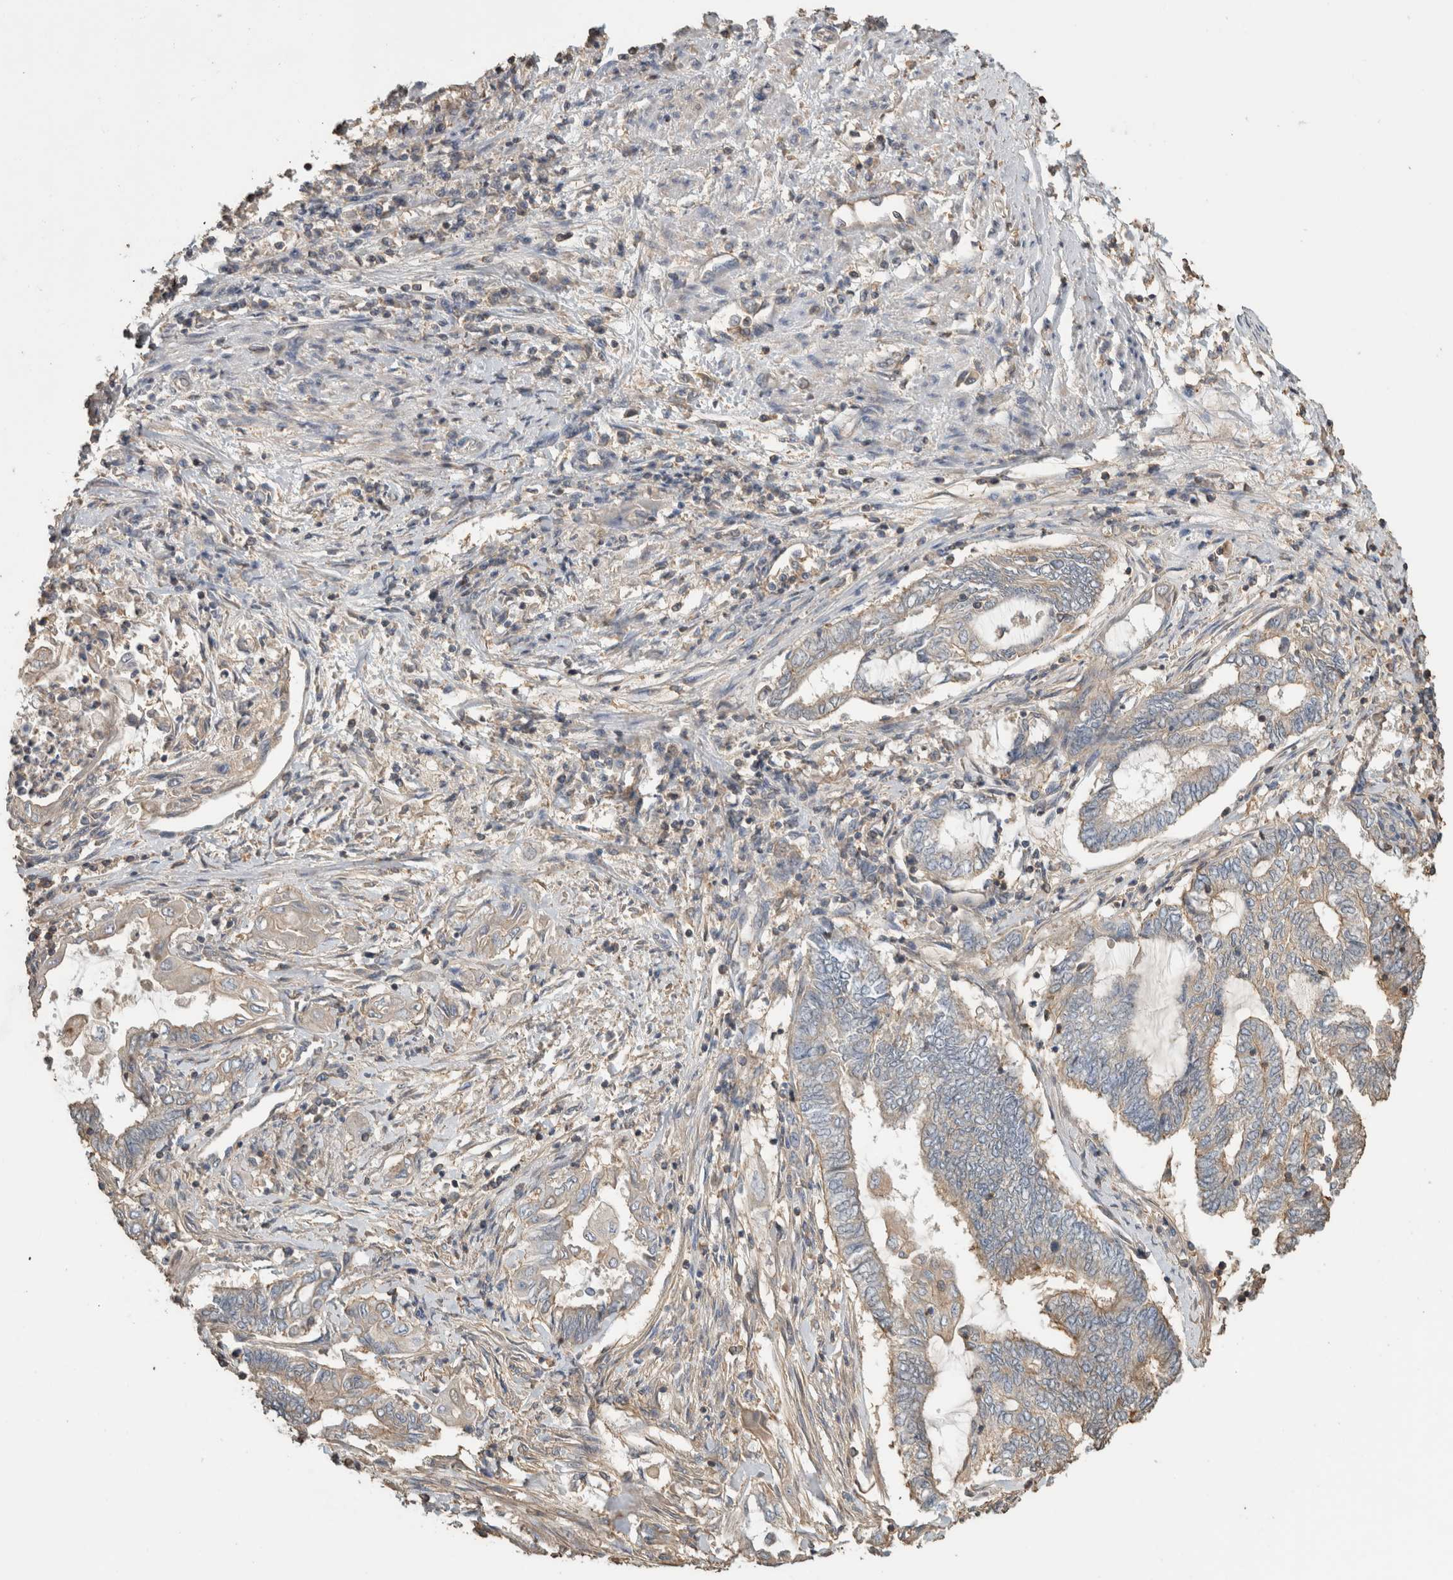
{"staining": {"intensity": "moderate", "quantity": "25%-75%", "location": "cytoplasmic/membranous"}, "tissue": "endometrial cancer", "cell_type": "Tumor cells", "image_type": "cancer", "snomed": [{"axis": "morphology", "description": "Adenocarcinoma, NOS"}, {"axis": "topography", "description": "Uterus"}, {"axis": "topography", "description": "Endometrium"}], "caption": "Immunohistochemical staining of endometrial cancer (adenocarcinoma) exhibits medium levels of moderate cytoplasmic/membranous expression in approximately 25%-75% of tumor cells. The staining was performed using DAB (3,3'-diaminobenzidine) to visualize the protein expression in brown, while the nuclei were stained in blue with hematoxylin (Magnification: 20x).", "gene": "EIF4G3", "patient": {"sex": "female", "age": 70}}